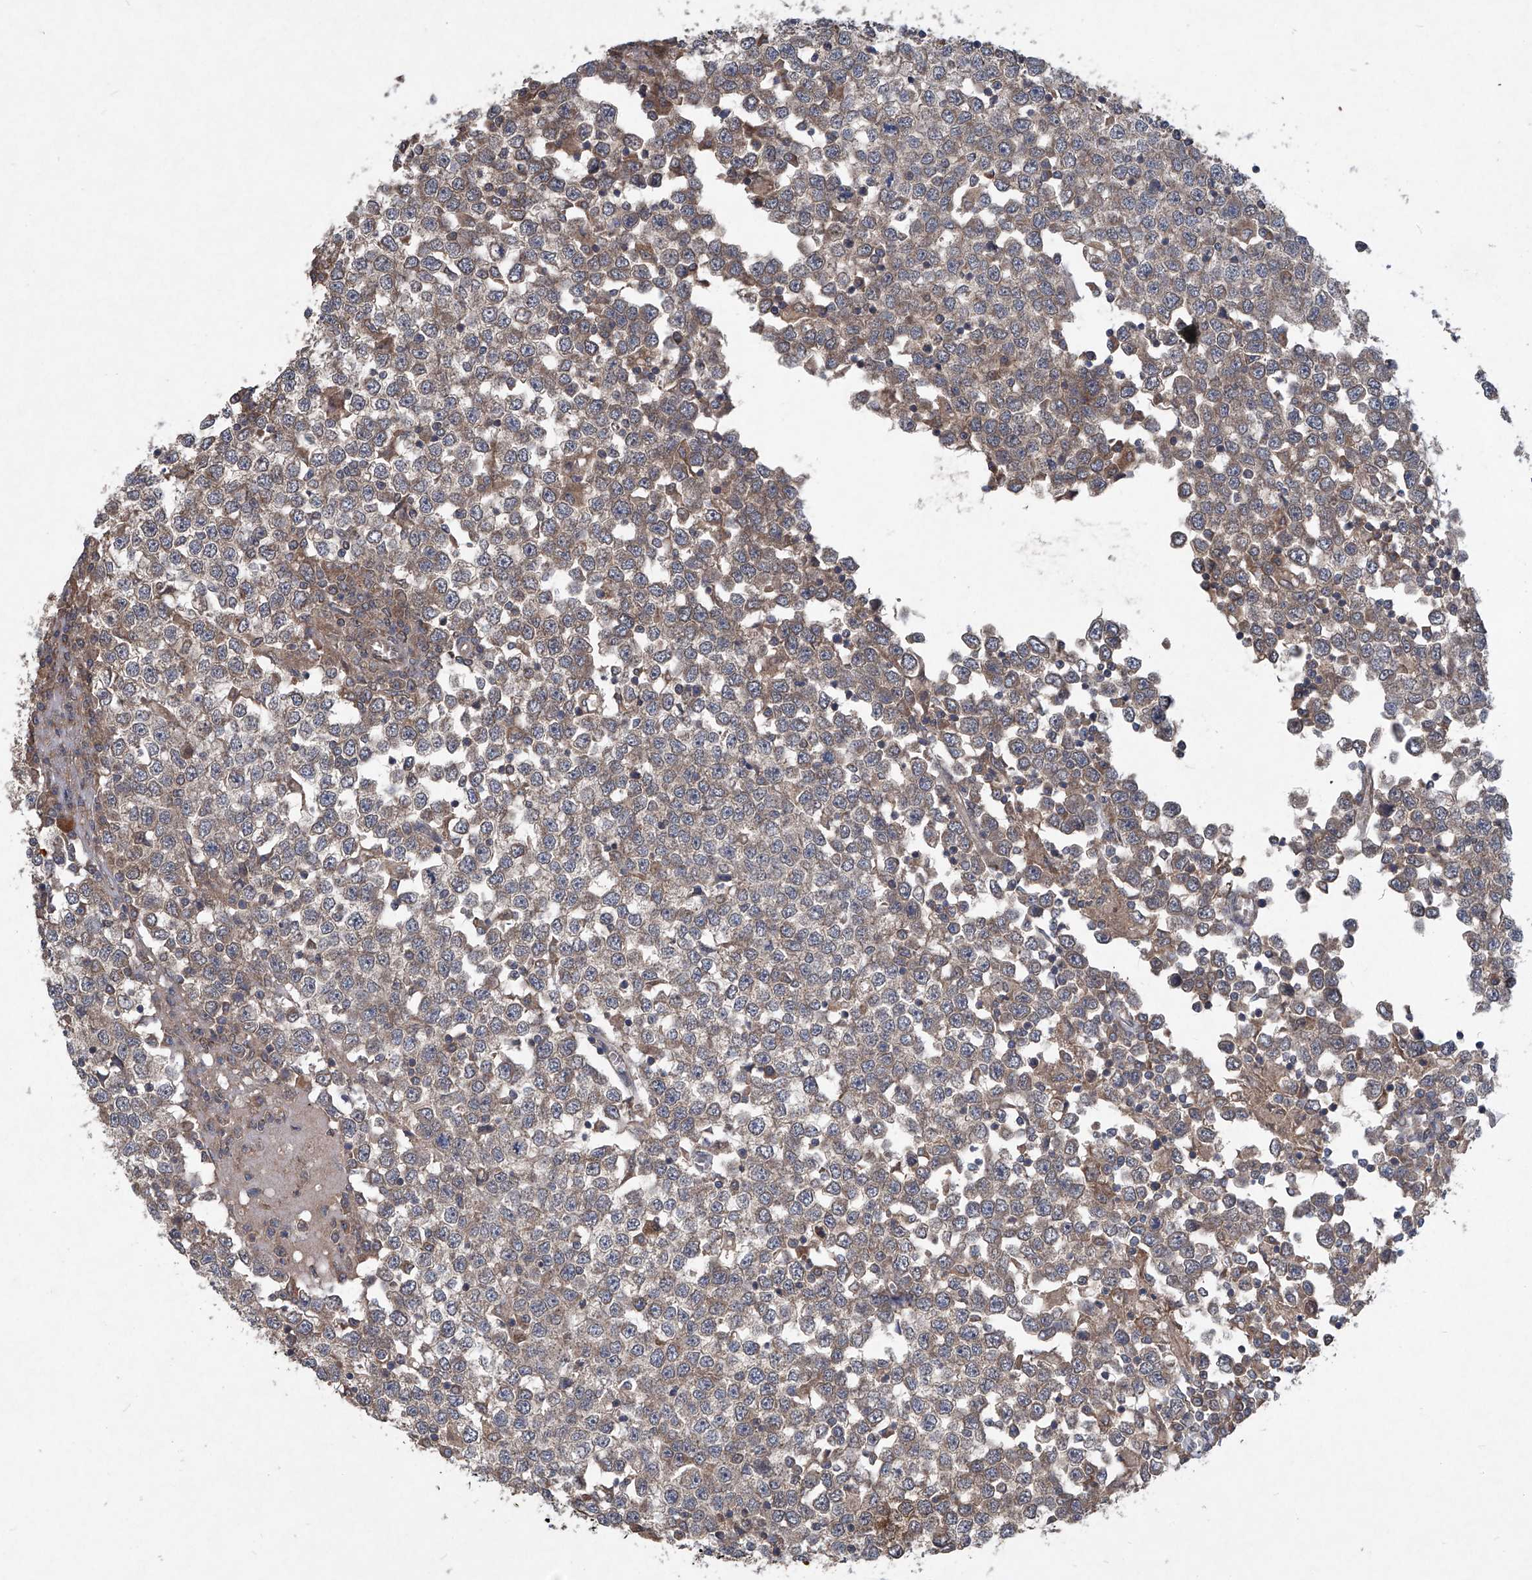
{"staining": {"intensity": "moderate", "quantity": ">75%", "location": "cytoplasmic/membranous"}, "tissue": "testis cancer", "cell_type": "Tumor cells", "image_type": "cancer", "snomed": [{"axis": "morphology", "description": "Seminoma, NOS"}, {"axis": "topography", "description": "Testis"}], "caption": "An image showing moderate cytoplasmic/membranous positivity in approximately >75% of tumor cells in testis cancer, as visualized by brown immunohistochemical staining.", "gene": "SUMF2", "patient": {"sex": "male", "age": 65}}